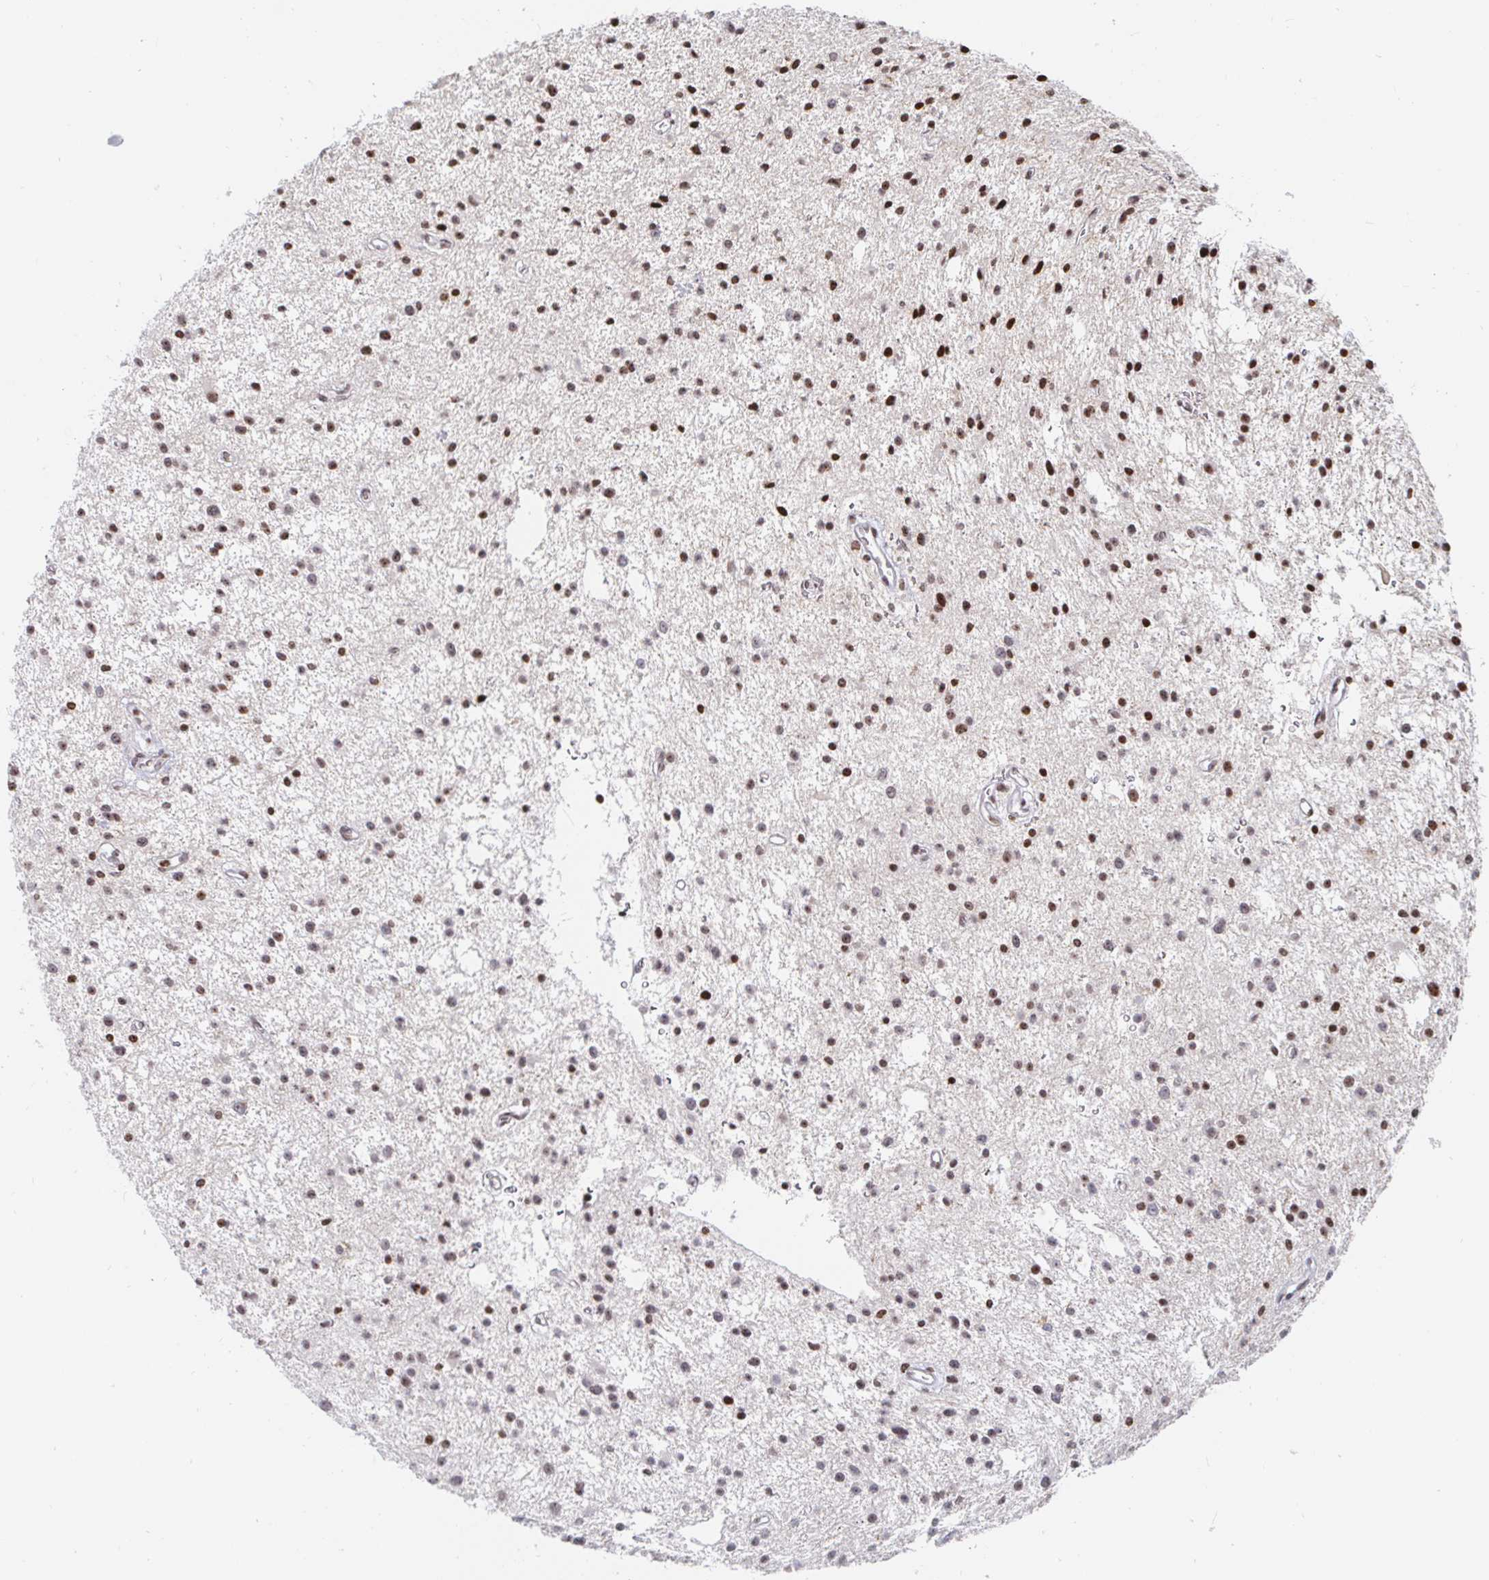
{"staining": {"intensity": "strong", "quantity": "25%-75%", "location": "nuclear"}, "tissue": "glioma", "cell_type": "Tumor cells", "image_type": "cancer", "snomed": [{"axis": "morphology", "description": "Glioma, malignant, Low grade"}, {"axis": "topography", "description": "Brain"}], "caption": "Strong nuclear staining is seen in approximately 25%-75% of tumor cells in glioma.", "gene": "HOXC10", "patient": {"sex": "male", "age": 43}}